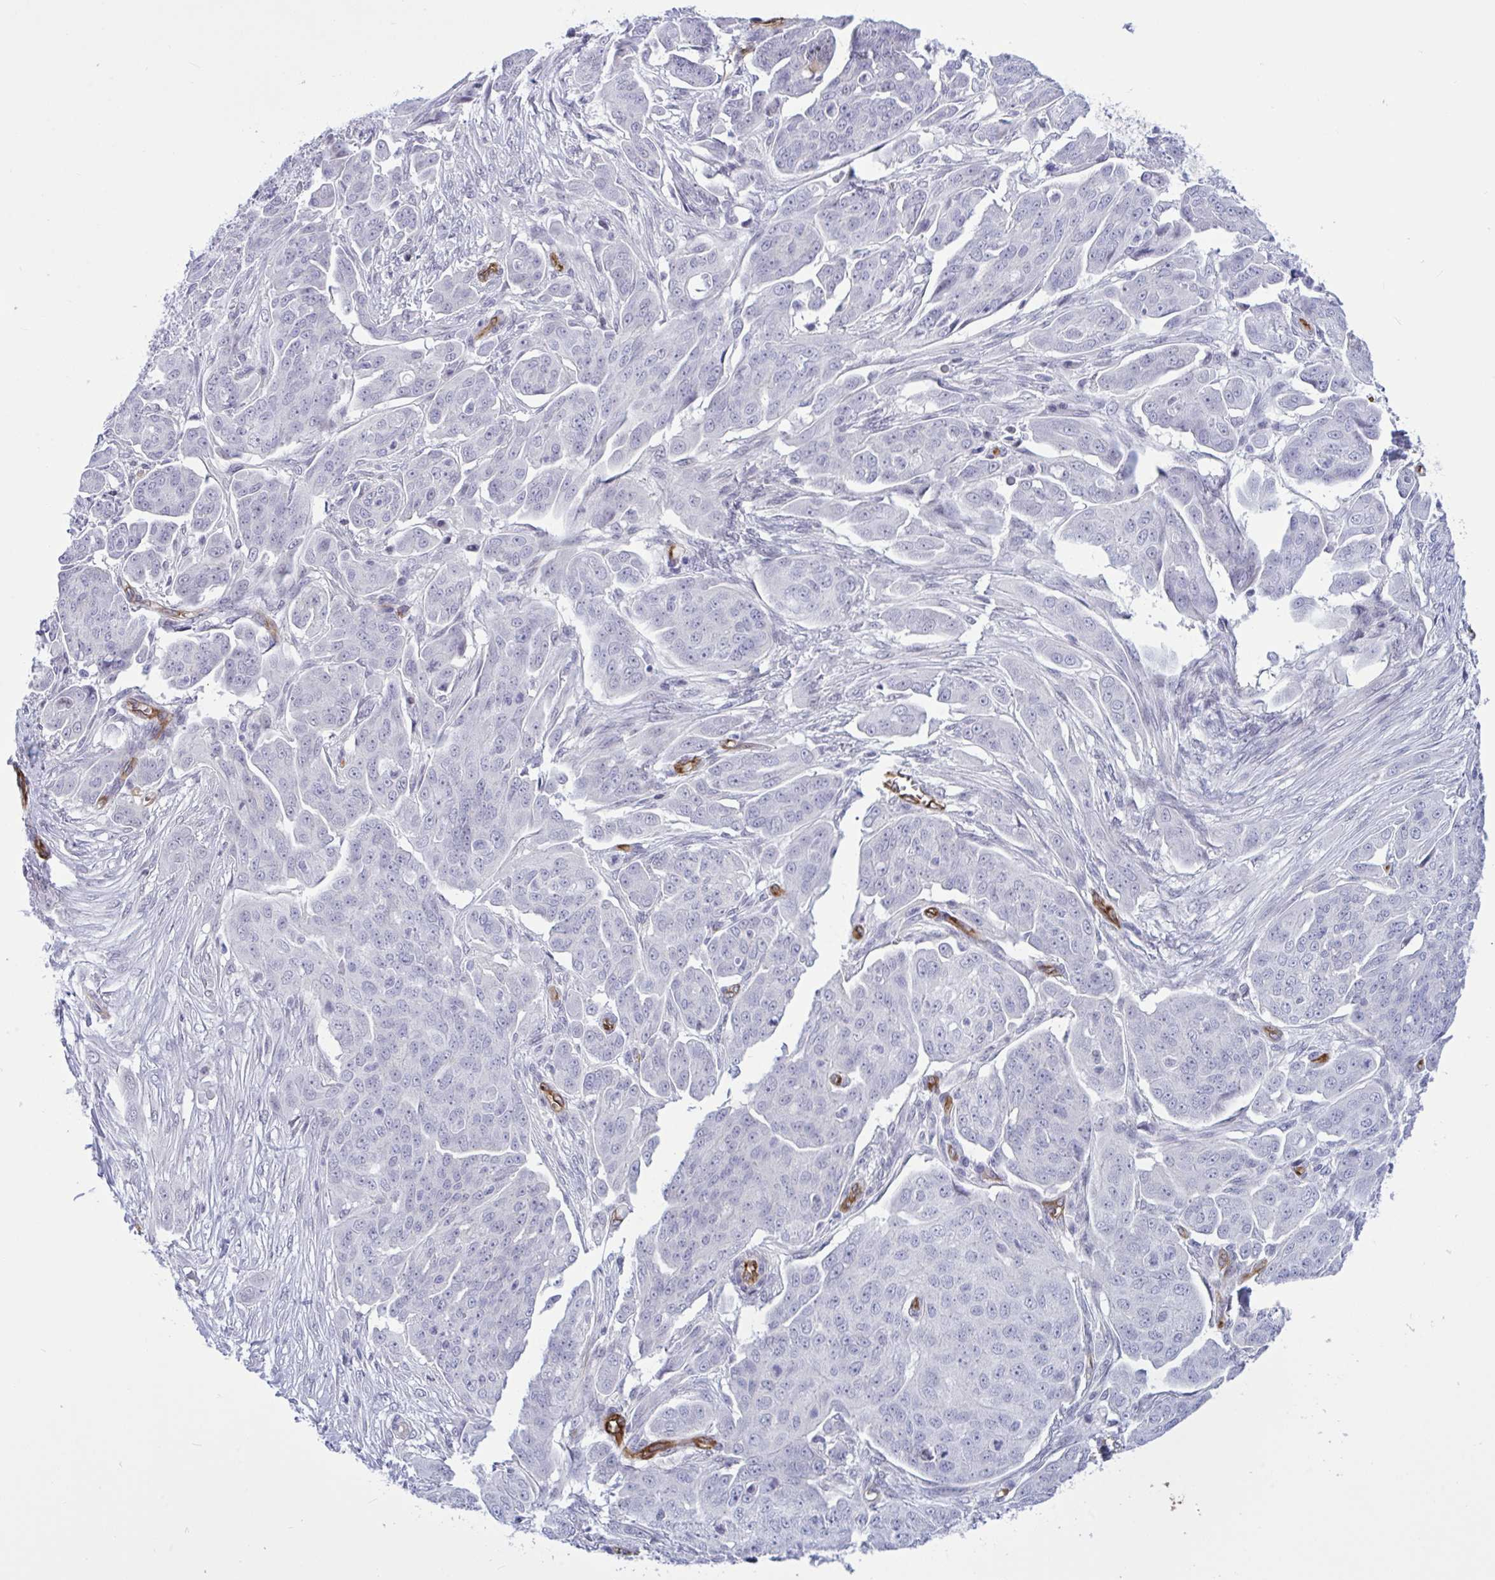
{"staining": {"intensity": "negative", "quantity": "none", "location": "none"}, "tissue": "ovarian cancer", "cell_type": "Tumor cells", "image_type": "cancer", "snomed": [{"axis": "morphology", "description": "Carcinoma, endometroid"}, {"axis": "topography", "description": "Ovary"}], "caption": "A photomicrograph of human ovarian cancer is negative for staining in tumor cells.", "gene": "EML1", "patient": {"sex": "female", "age": 70}}